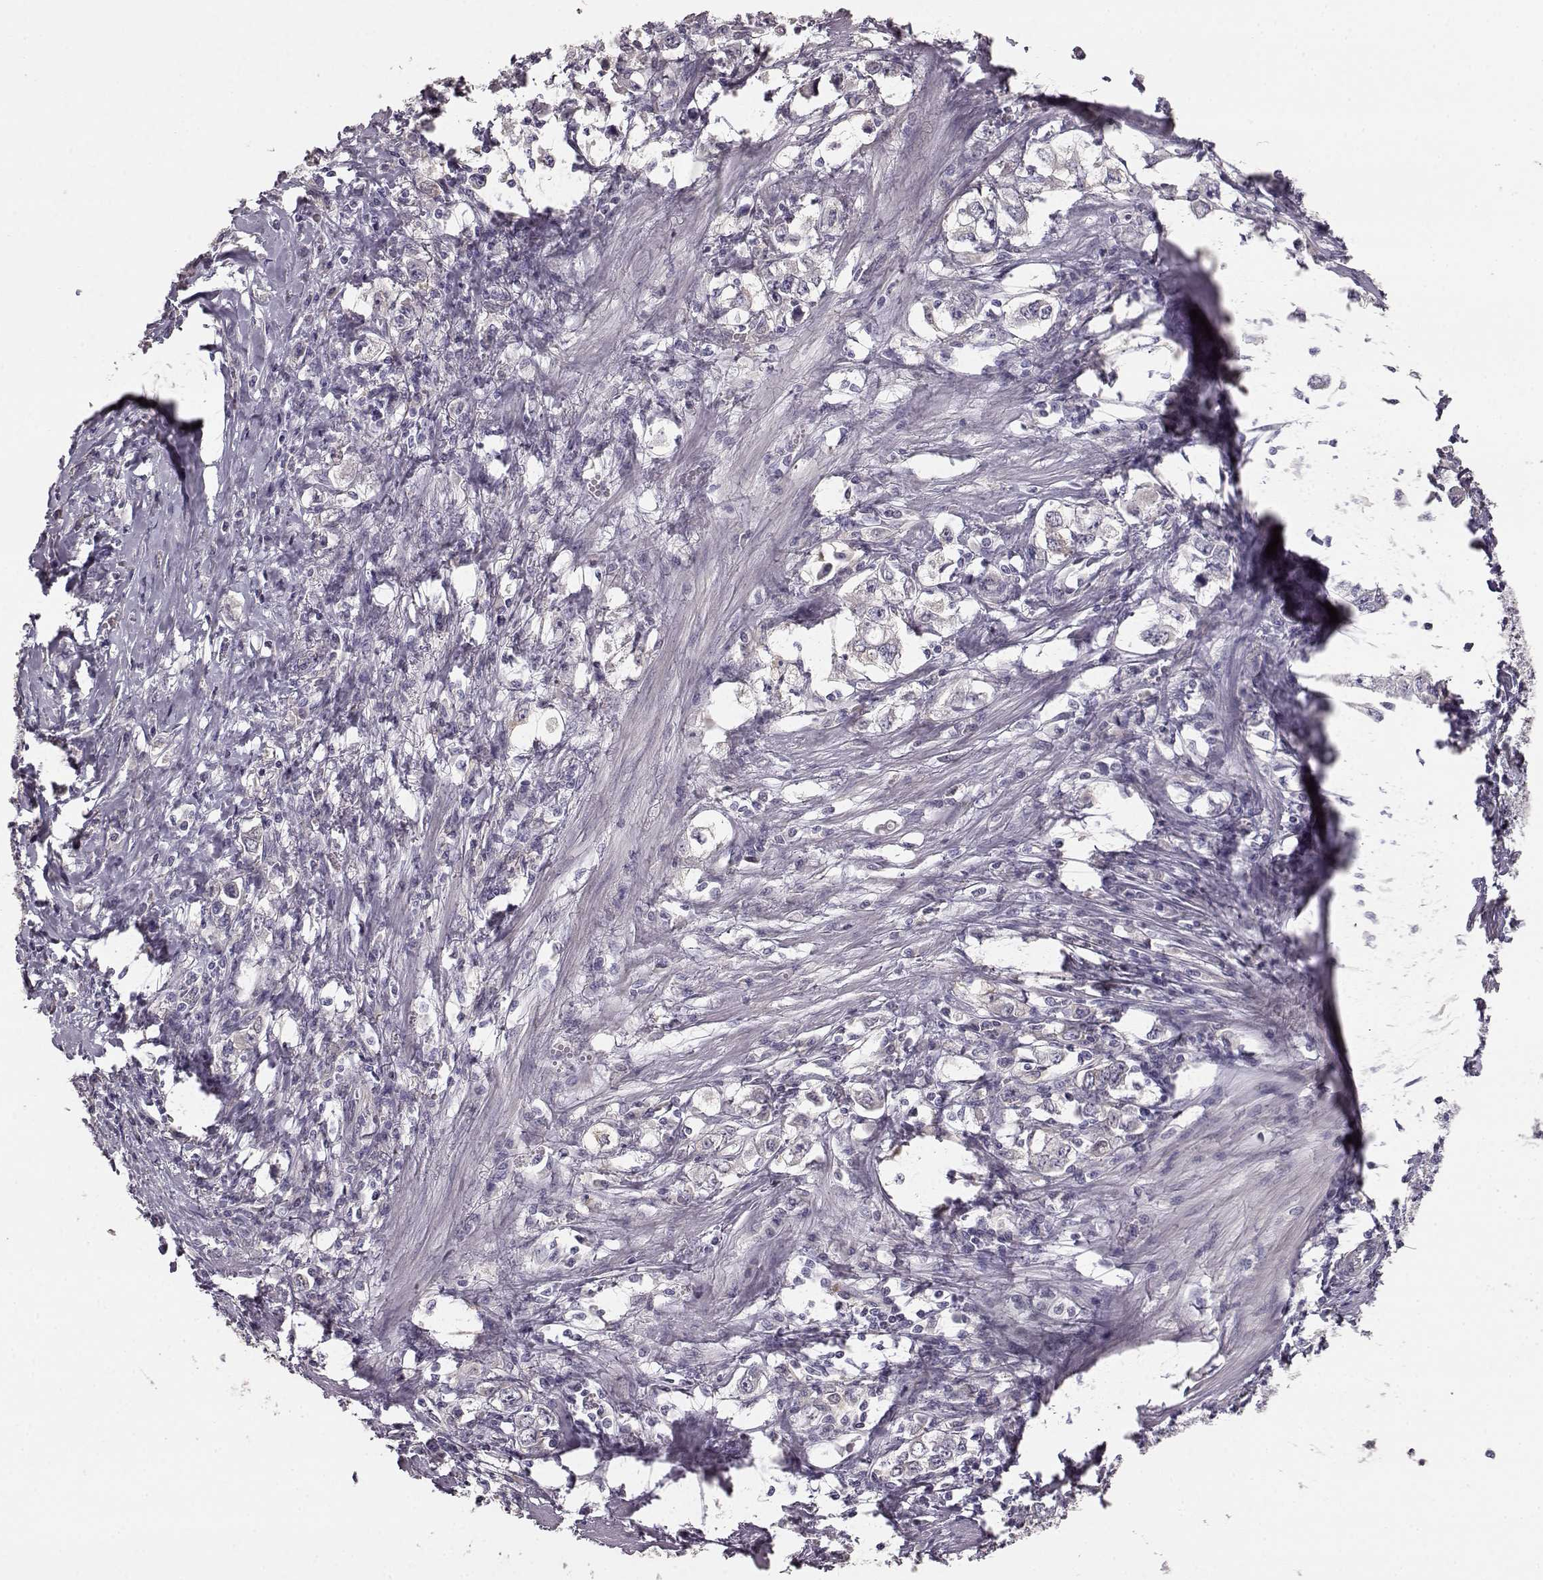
{"staining": {"intensity": "negative", "quantity": "none", "location": "none"}, "tissue": "stomach cancer", "cell_type": "Tumor cells", "image_type": "cancer", "snomed": [{"axis": "morphology", "description": "Adenocarcinoma, NOS"}, {"axis": "topography", "description": "Stomach, lower"}], "caption": "Immunohistochemistry micrograph of neoplastic tissue: adenocarcinoma (stomach) stained with DAB shows no significant protein staining in tumor cells. The staining was performed using DAB (3,3'-diaminobenzidine) to visualize the protein expression in brown, while the nuclei were stained in blue with hematoxylin (Magnification: 20x).", "gene": "GPR50", "patient": {"sex": "female", "age": 72}}